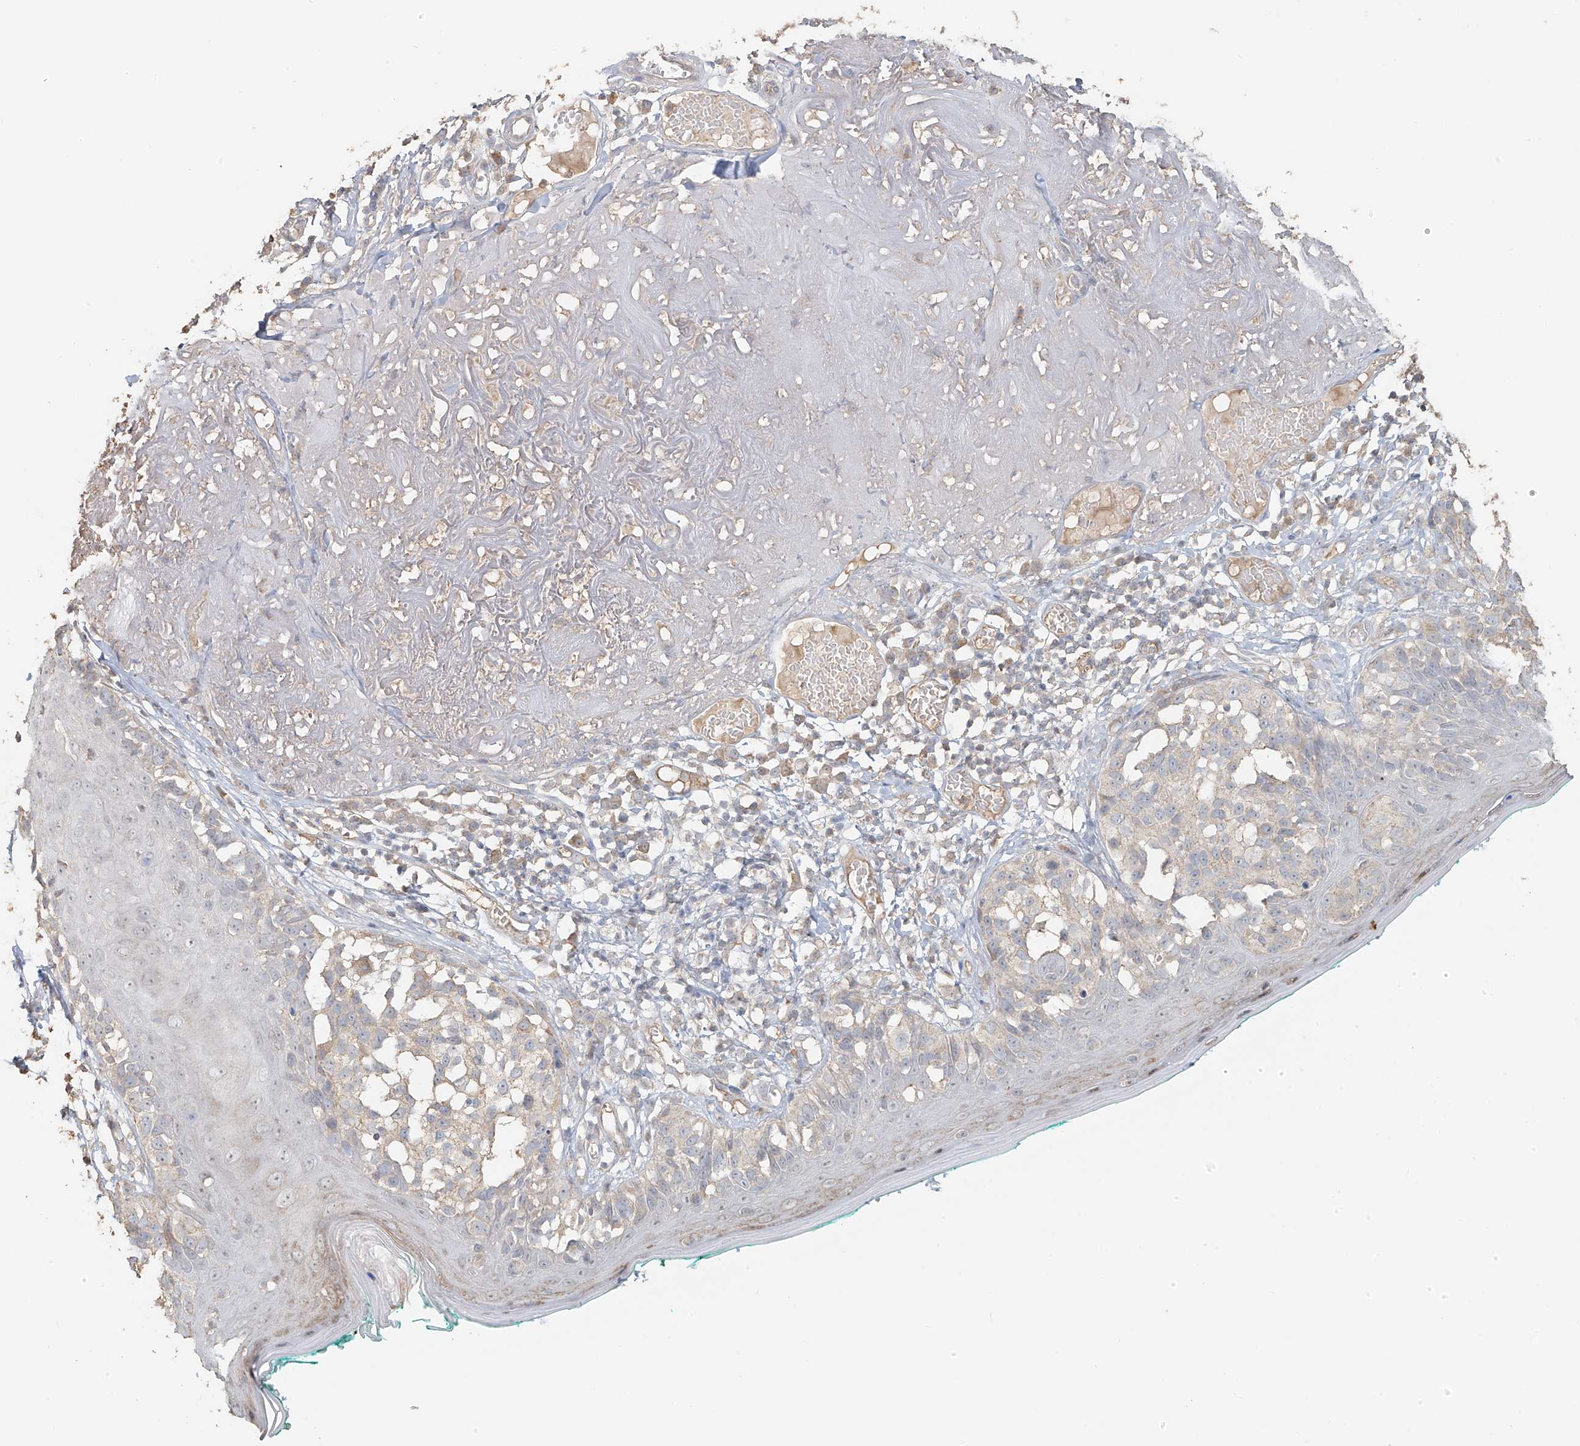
{"staining": {"intensity": "negative", "quantity": "none", "location": "none"}, "tissue": "melanoma", "cell_type": "Tumor cells", "image_type": "cancer", "snomed": [{"axis": "morphology", "description": "Malignant melanoma in situ"}, {"axis": "morphology", "description": "Malignant melanoma, NOS"}, {"axis": "topography", "description": "Skin"}], "caption": "The micrograph reveals no staining of tumor cells in melanoma. The staining is performed using DAB brown chromogen with nuclei counter-stained in using hematoxylin.", "gene": "NPHS1", "patient": {"sex": "female", "age": 88}}